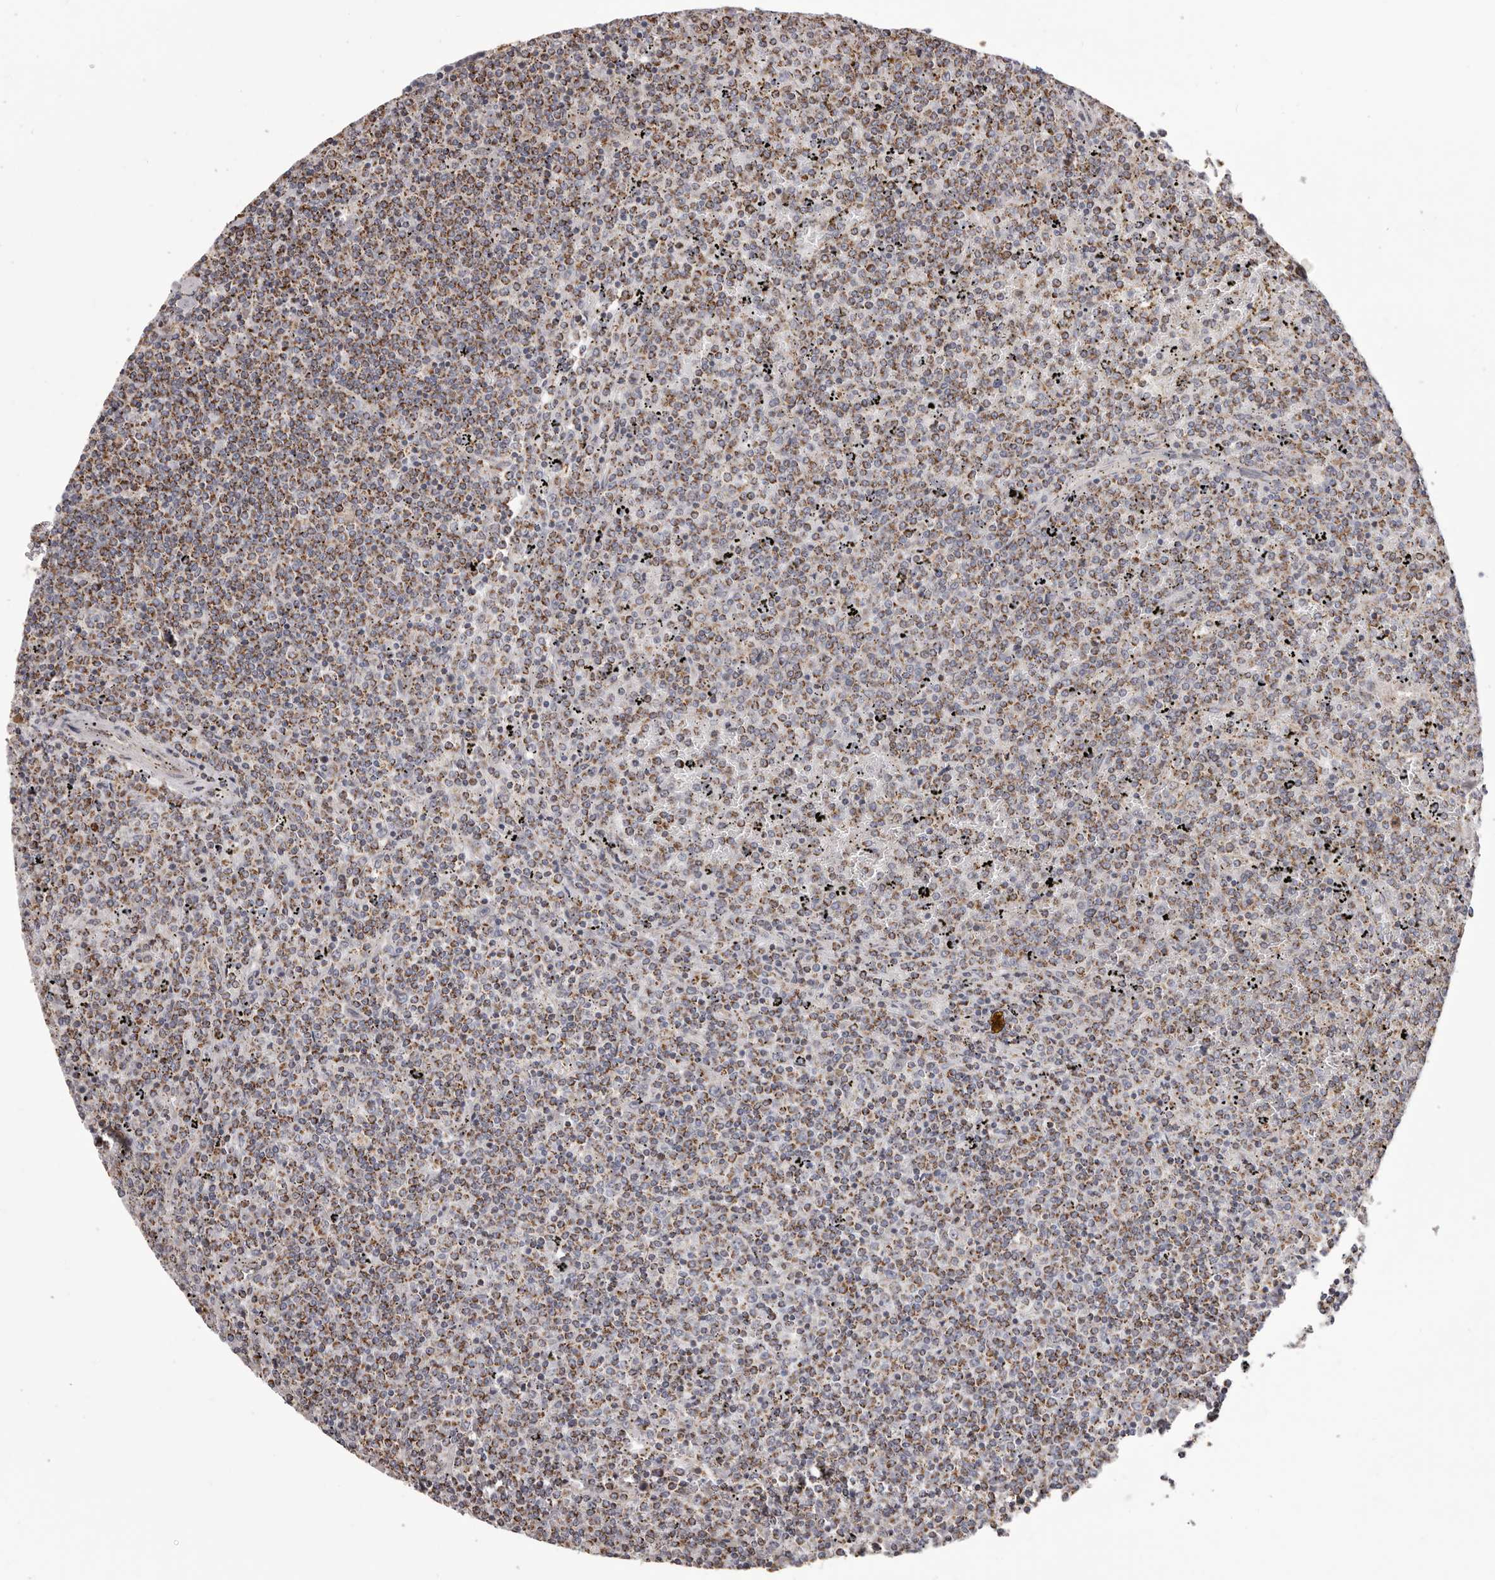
{"staining": {"intensity": "moderate", "quantity": ">75%", "location": "cytoplasmic/membranous"}, "tissue": "lymphoma", "cell_type": "Tumor cells", "image_type": "cancer", "snomed": [{"axis": "morphology", "description": "Malignant lymphoma, non-Hodgkin's type, Low grade"}, {"axis": "topography", "description": "Spleen"}], "caption": "Lymphoma stained for a protein (brown) demonstrates moderate cytoplasmic/membranous positive expression in about >75% of tumor cells.", "gene": "CHRM2", "patient": {"sex": "female", "age": 19}}